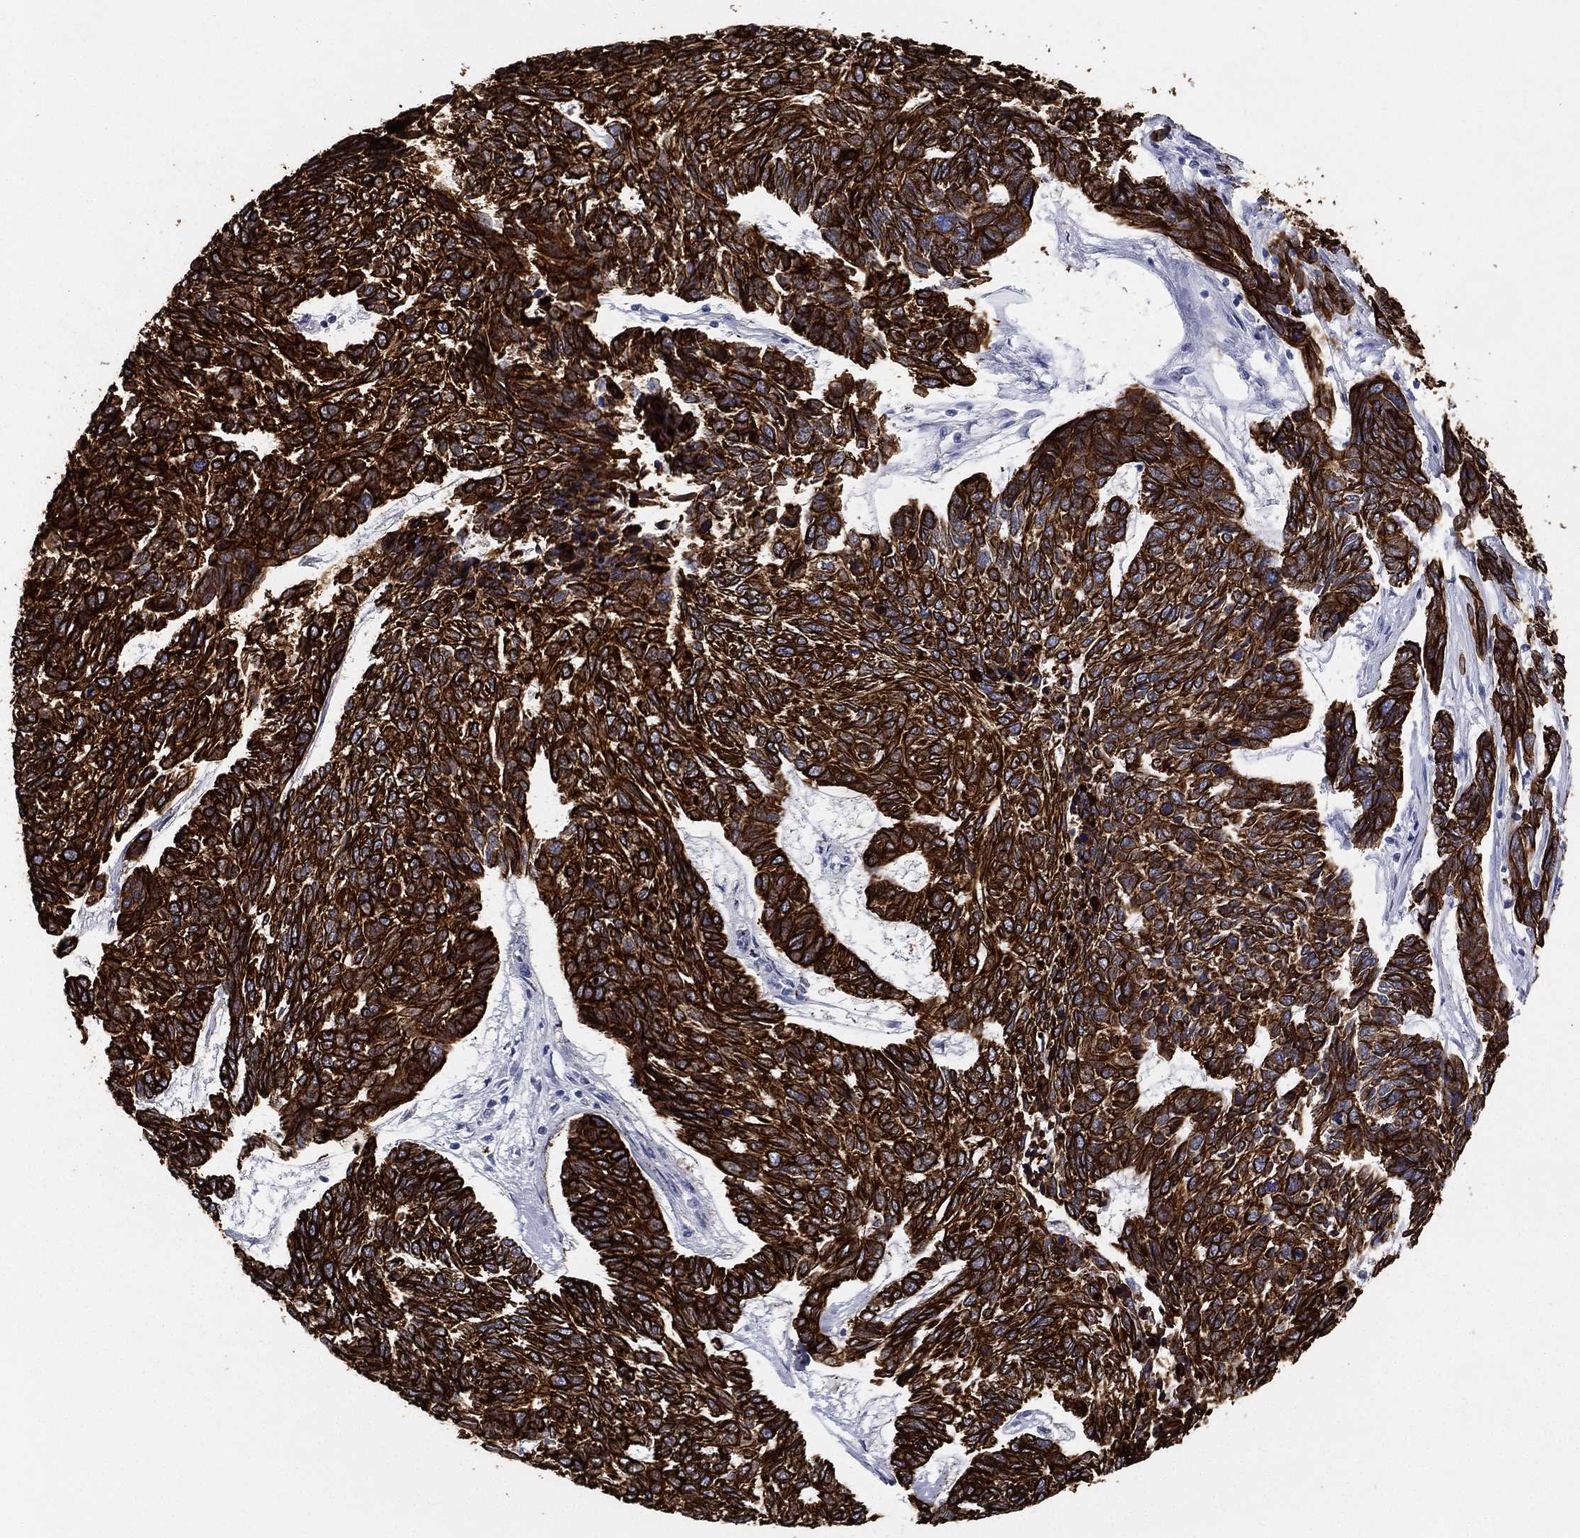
{"staining": {"intensity": "strong", "quantity": ">75%", "location": "cytoplasmic/membranous"}, "tissue": "skin cancer", "cell_type": "Tumor cells", "image_type": "cancer", "snomed": [{"axis": "morphology", "description": "Basal cell carcinoma"}, {"axis": "topography", "description": "Skin"}], "caption": "The photomicrograph reveals immunohistochemical staining of skin cancer (basal cell carcinoma). There is strong cytoplasmic/membranous staining is identified in about >75% of tumor cells.", "gene": "KRT7", "patient": {"sex": "female", "age": 65}}